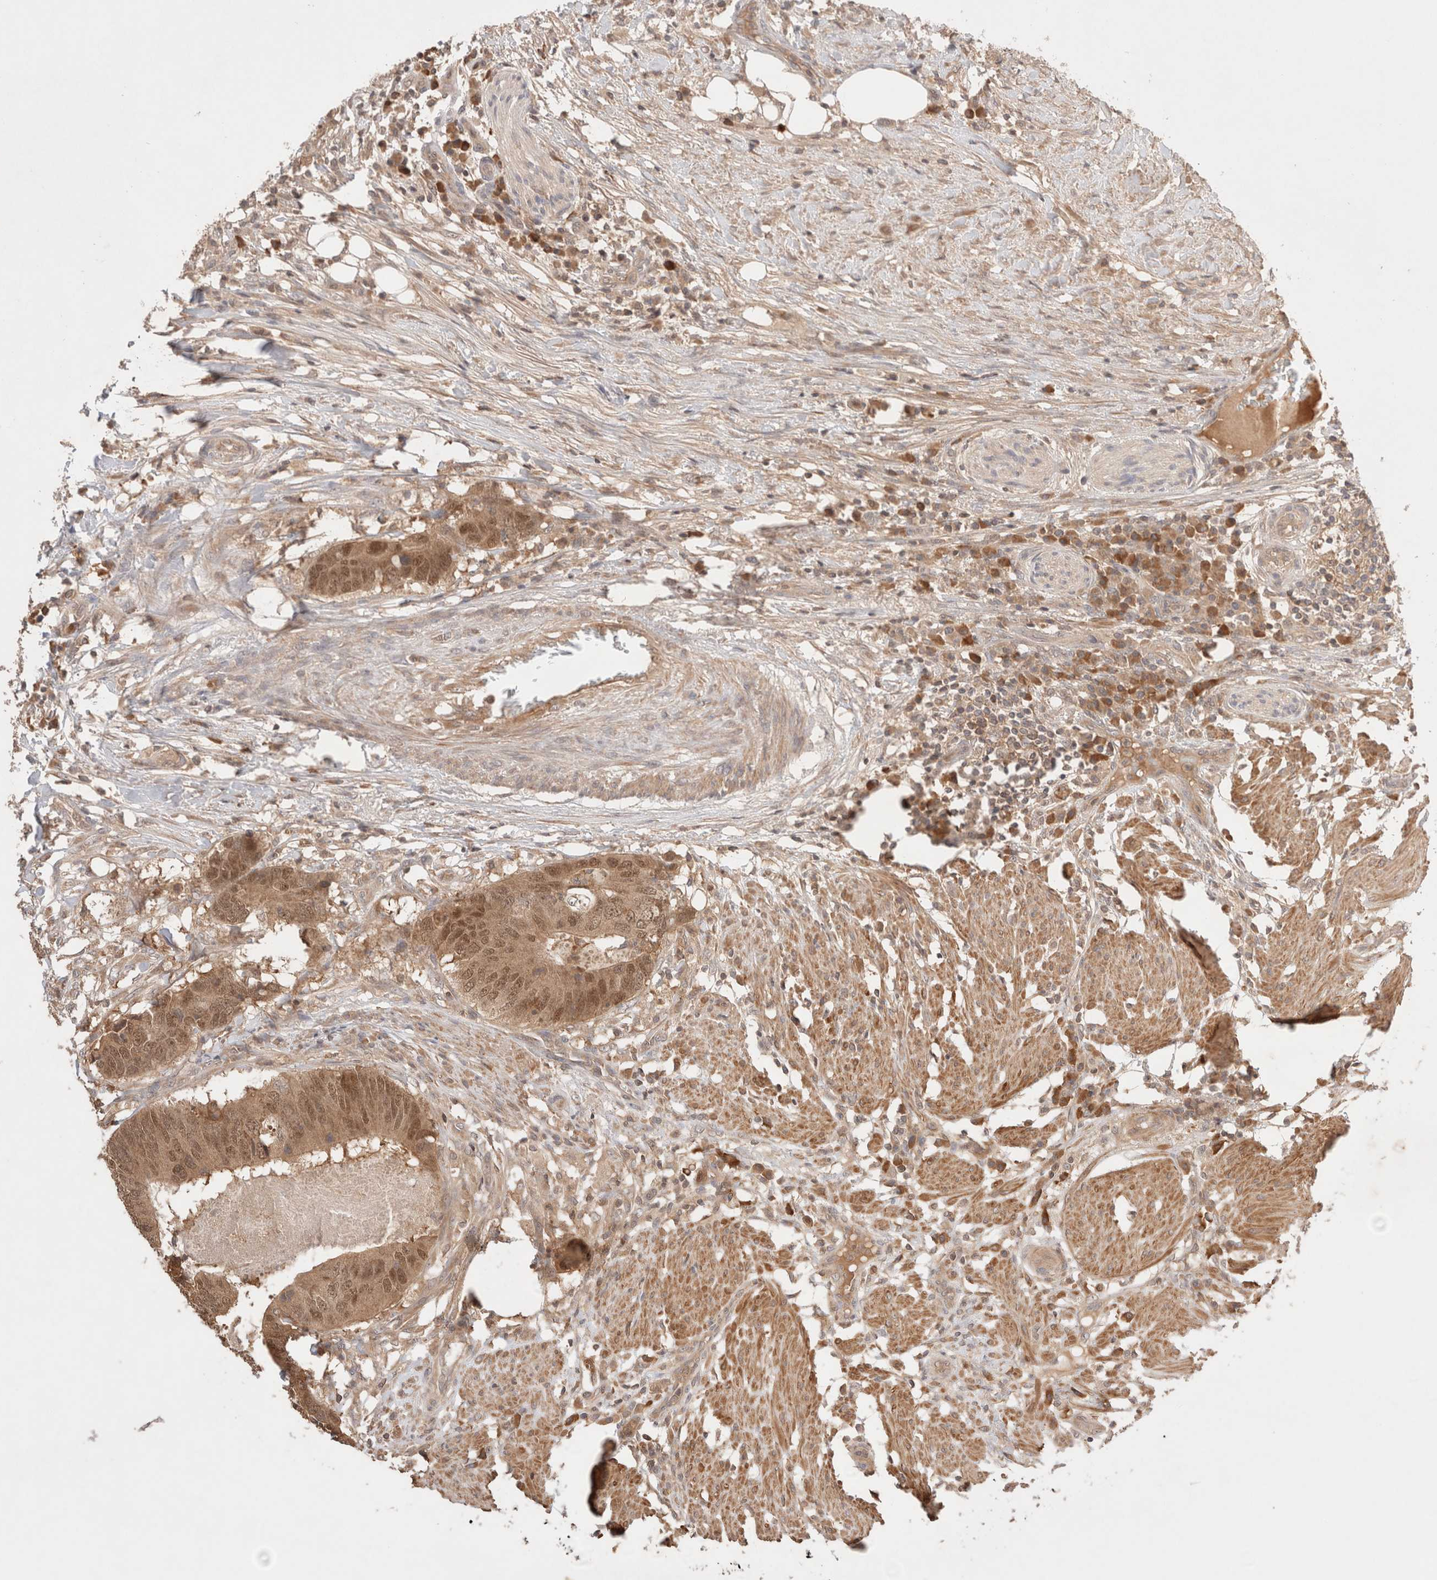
{"staining": {"intensity": "moderate", "quantity": ">75%", "location": "cytoplasmic/membranous,nuclear"}, "tissue": "colorectal cancer", "cell_type": "Tumor cells", "image_type": "cancer", "snomed": [{"axis": "morphology", "description": "Adenocarcinoma, NOS"}, {"axis": "topography", "description": "Colon"}], "caption": "Immunohistochemistry (IHC) (DAB) staining of colorectal cancer (adenocarcinoma) displays moderate cytoplasmic/membranous and nuclear protein positivity in about >75% of tumor cells. Immunohistochemistry (IHC) stains the protein in brown and the nuclei are stained blue.", "gene": "CARNMT1", "patient": {"sex": "male", "age": 56}}